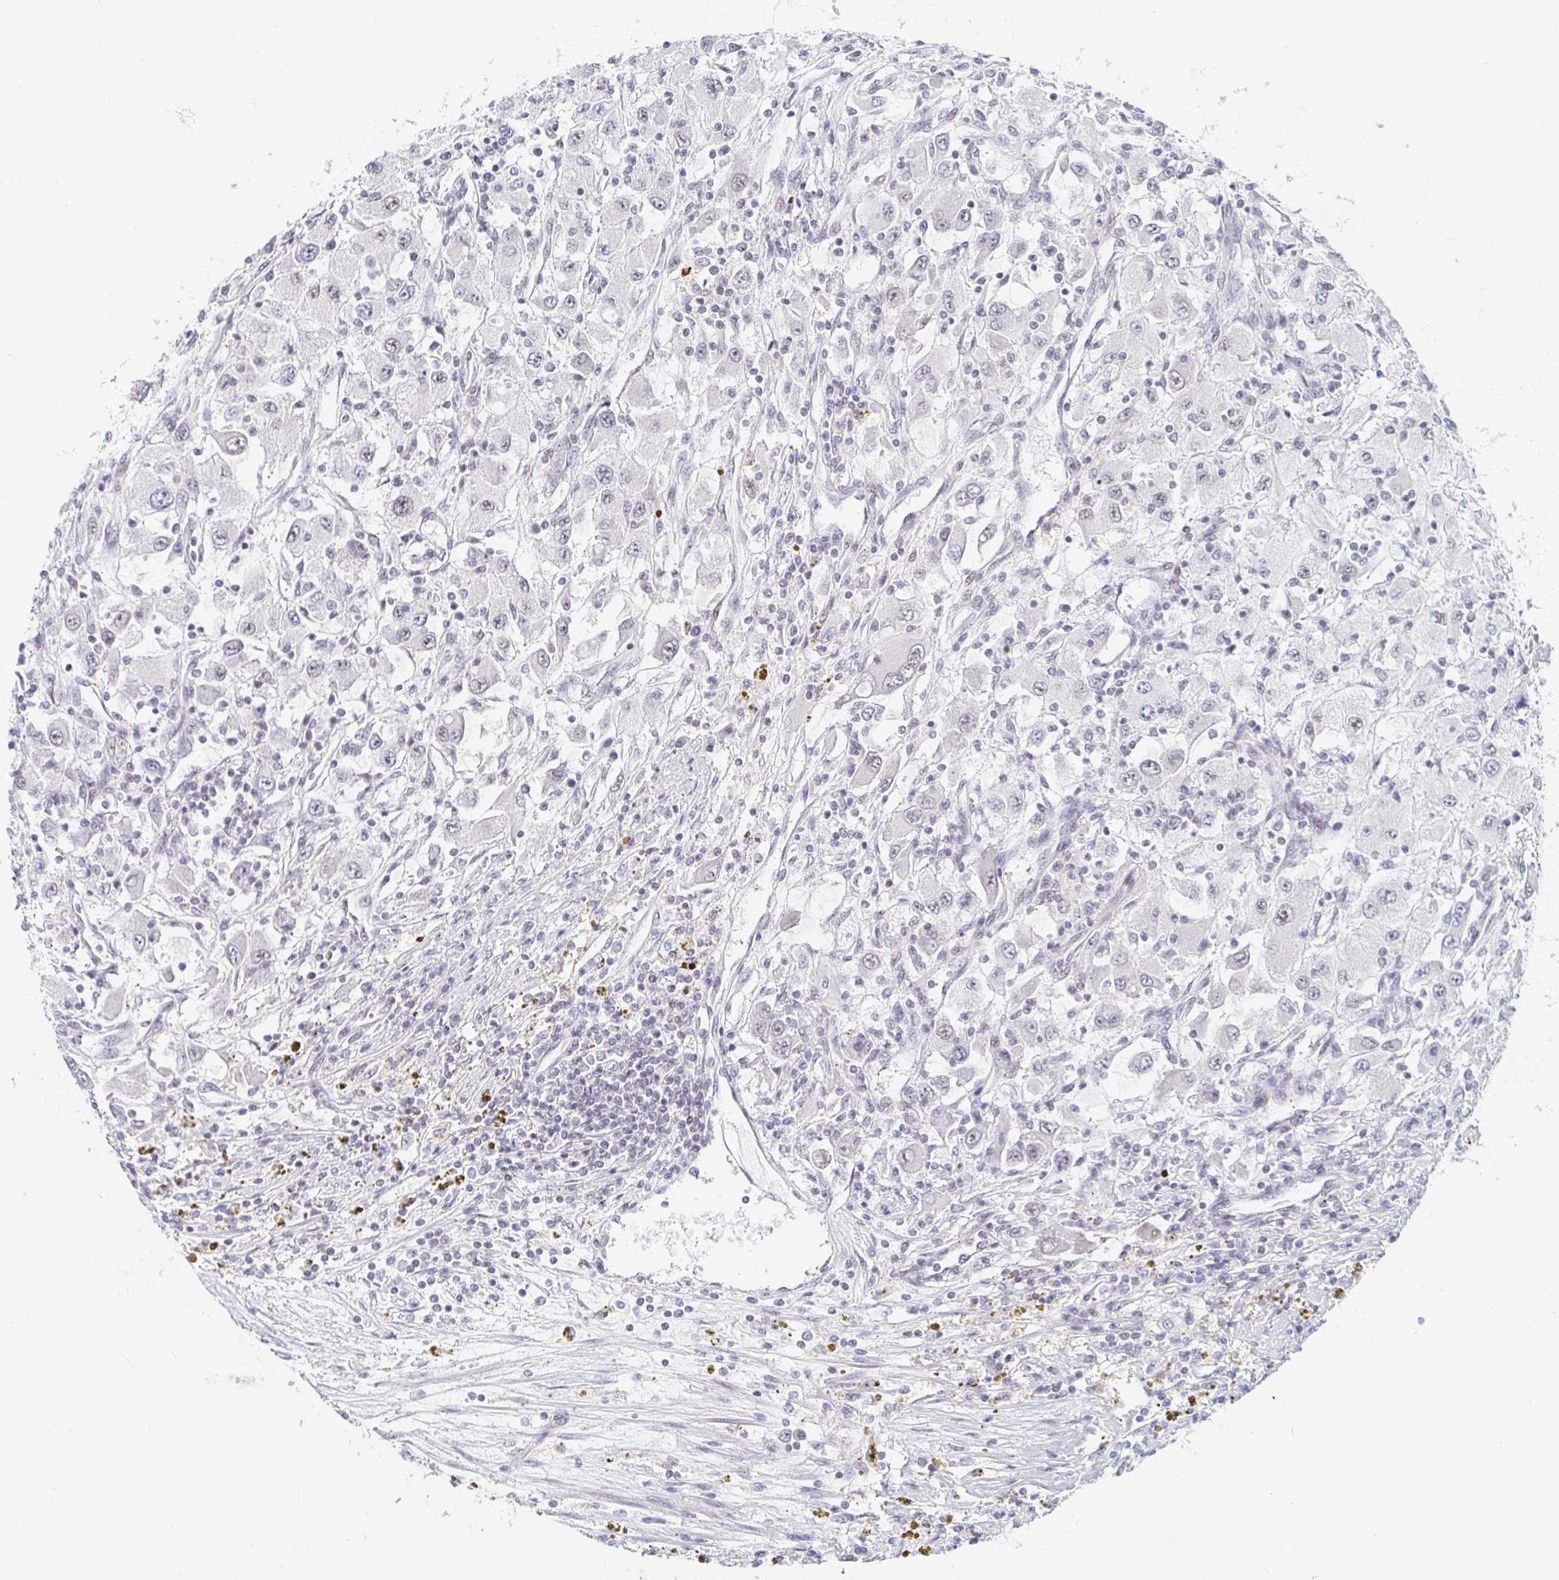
{"staining": {"intensity": "negative", "quantity": "none", "location": "none"}, "tissue": "renal cancer", "cell_type": "Tumor cells", "image_type": "cancer", "snomed": [{"axis": "morphology", "description": "Adenocarcinoma, NOS"}, {"axis": "topography", "description": "Kidney"}], "caption": "An image of human renal adenocarcinoma is negative for staining in tumor cells.", "gene": "CHD2", "patient": {"sex": "female", "age": 67}}